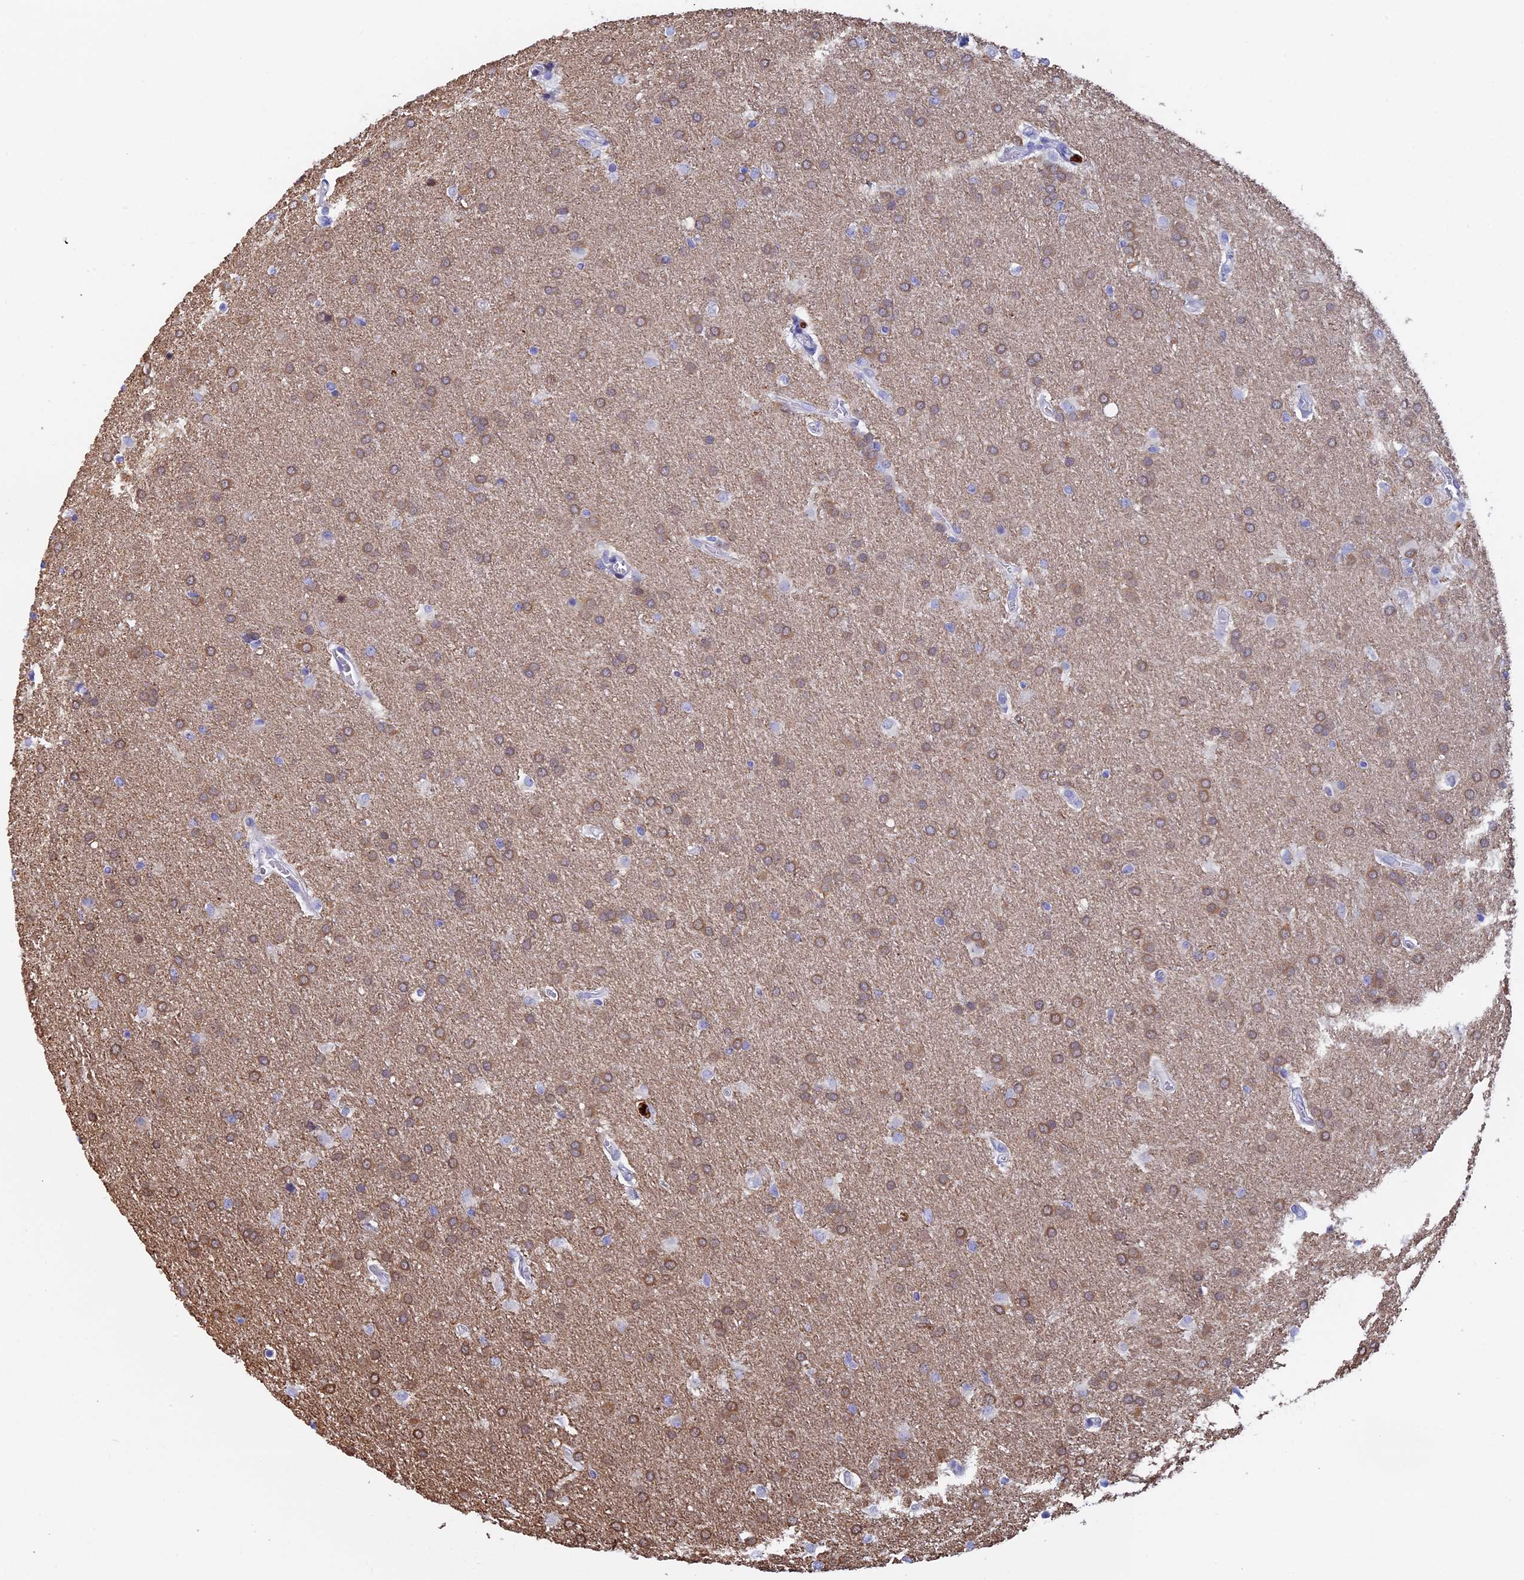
{"staining": {"intensity": "moderate", "quantity": ">75%", "location": "cytoplasmic/membranous"}, "tissue": "glioma", "cell_type": "Tumor cells", "image_type": "cancer", "snomed": [{"axis": "morphology", "description": "Glioma, malignant, Low grade"}, {"axis": "topography", "description": "Brain"}], "caption": "Immunohistochemical staining of low-grade glioma (malignant) demonstrates moderate cytoplasmic/membranous protein expression in approximately >75% of tumor cells. Using DAB (3,3'-diaminobenzidine) (brown) and hematoxylin (blue) stains, captured at high magnification using brightfield microscopy.", "gene": "SLC26A1", "patient": {"sex": "female", "age": 32}}